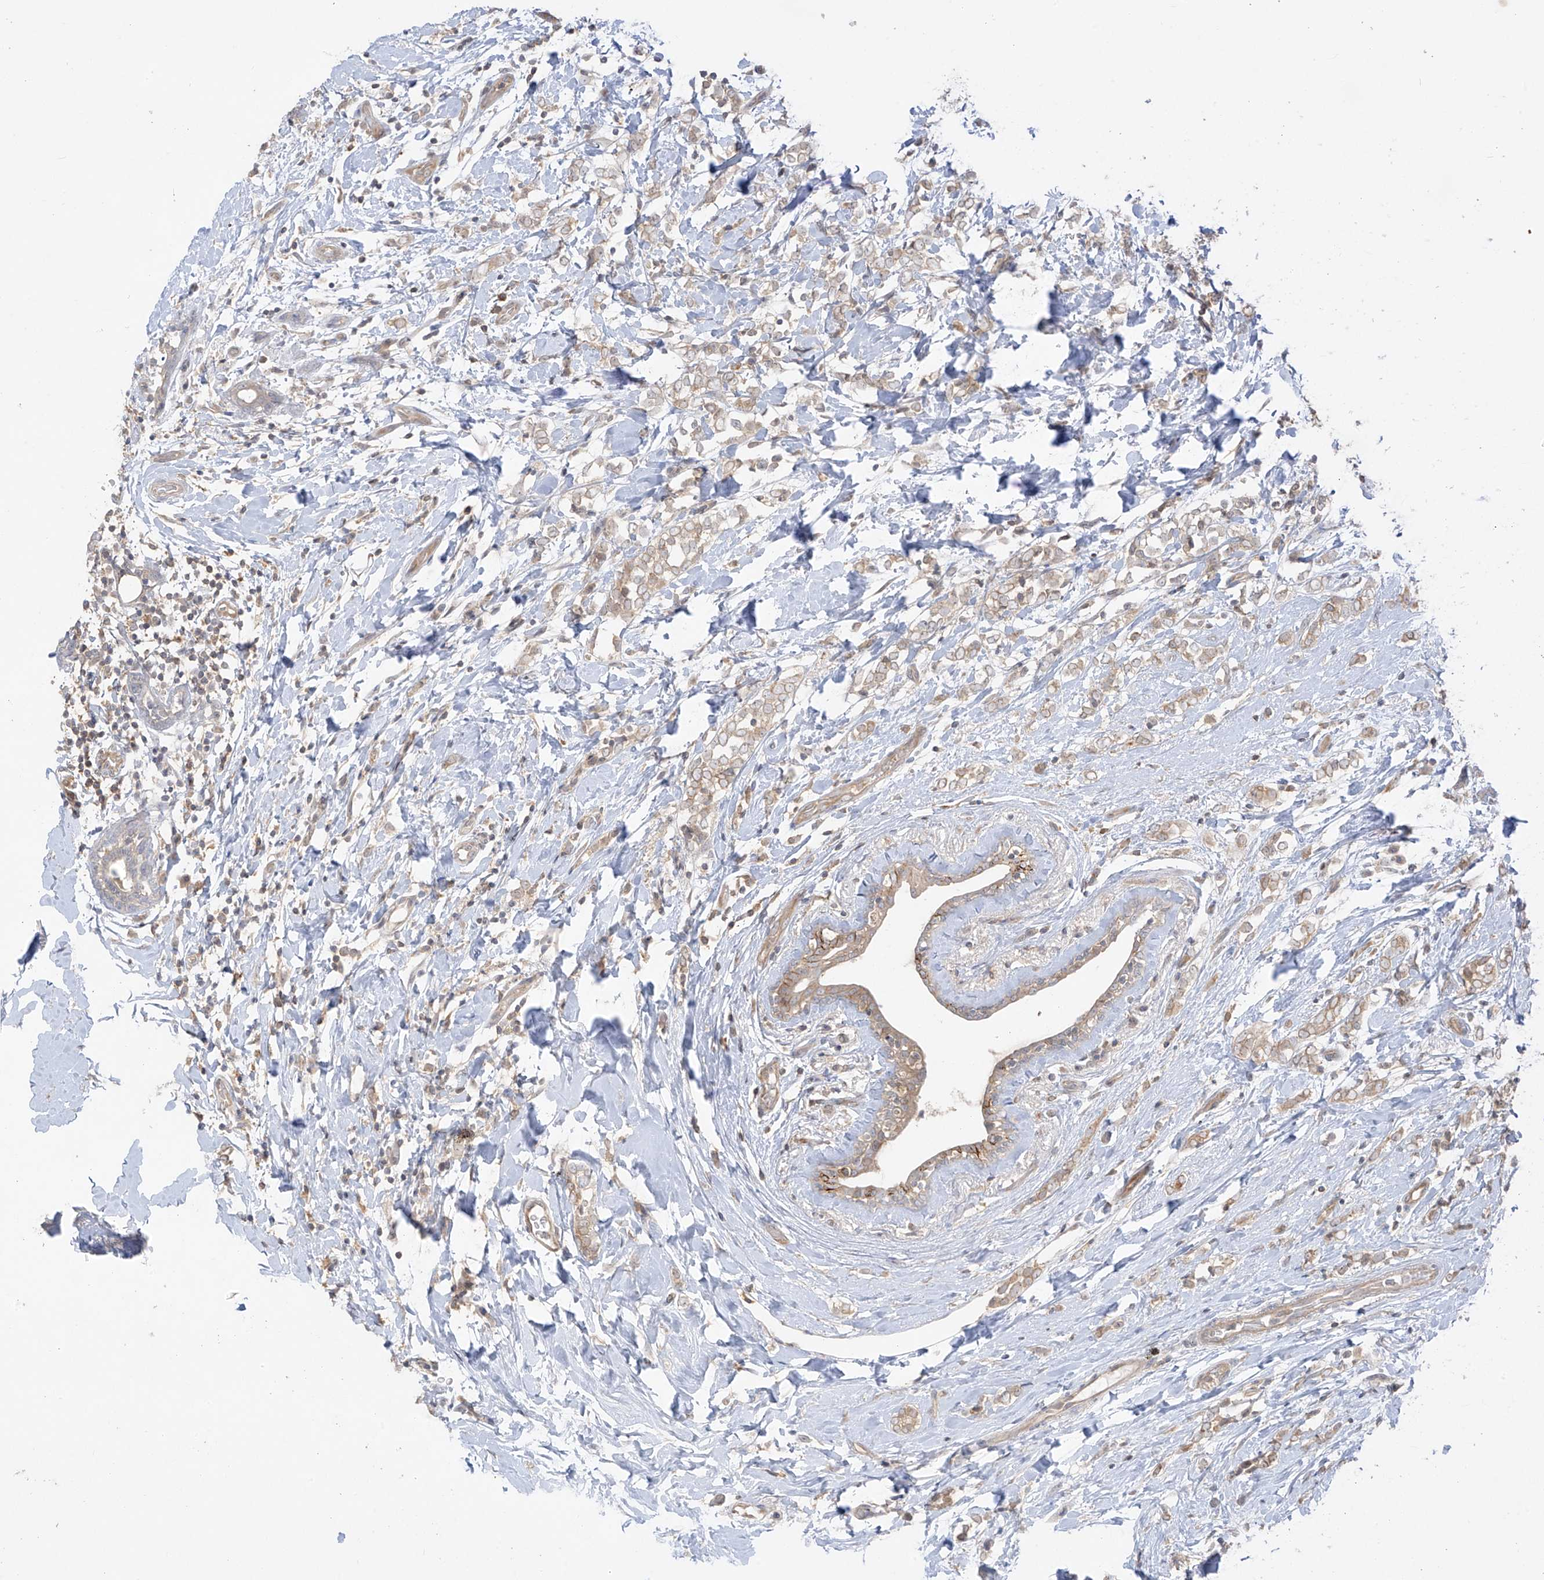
{"staining": {"intensity": "weak", "quantity": "25%-75%", "location": "cytoplasmic/membranous"}, "tissue": "breast cancer", "cell_type": "Tumor cells", "image_type": "cancer", "snomed": [{"axis": "morphology", "description": "Normal tissue, NOS"}, {"axis": "morphology", "description": "Lobular carcinoma"}, {"axis": "topography", "description": "Breast"}], "caption": "Weak cytoplasmic/membranous staining is seen in about 25%-75% of tumor cells in breast lobular carcinoma. The staining was performed using DAB (3,3'-diaminobenzidine) to visualize the protein expression in brown, while the nuclei were stained in blue with hematoxylin (Magnification: 20x).", "gene": "ANGEL2", "patient": {"sex": "female", "age": 47}}